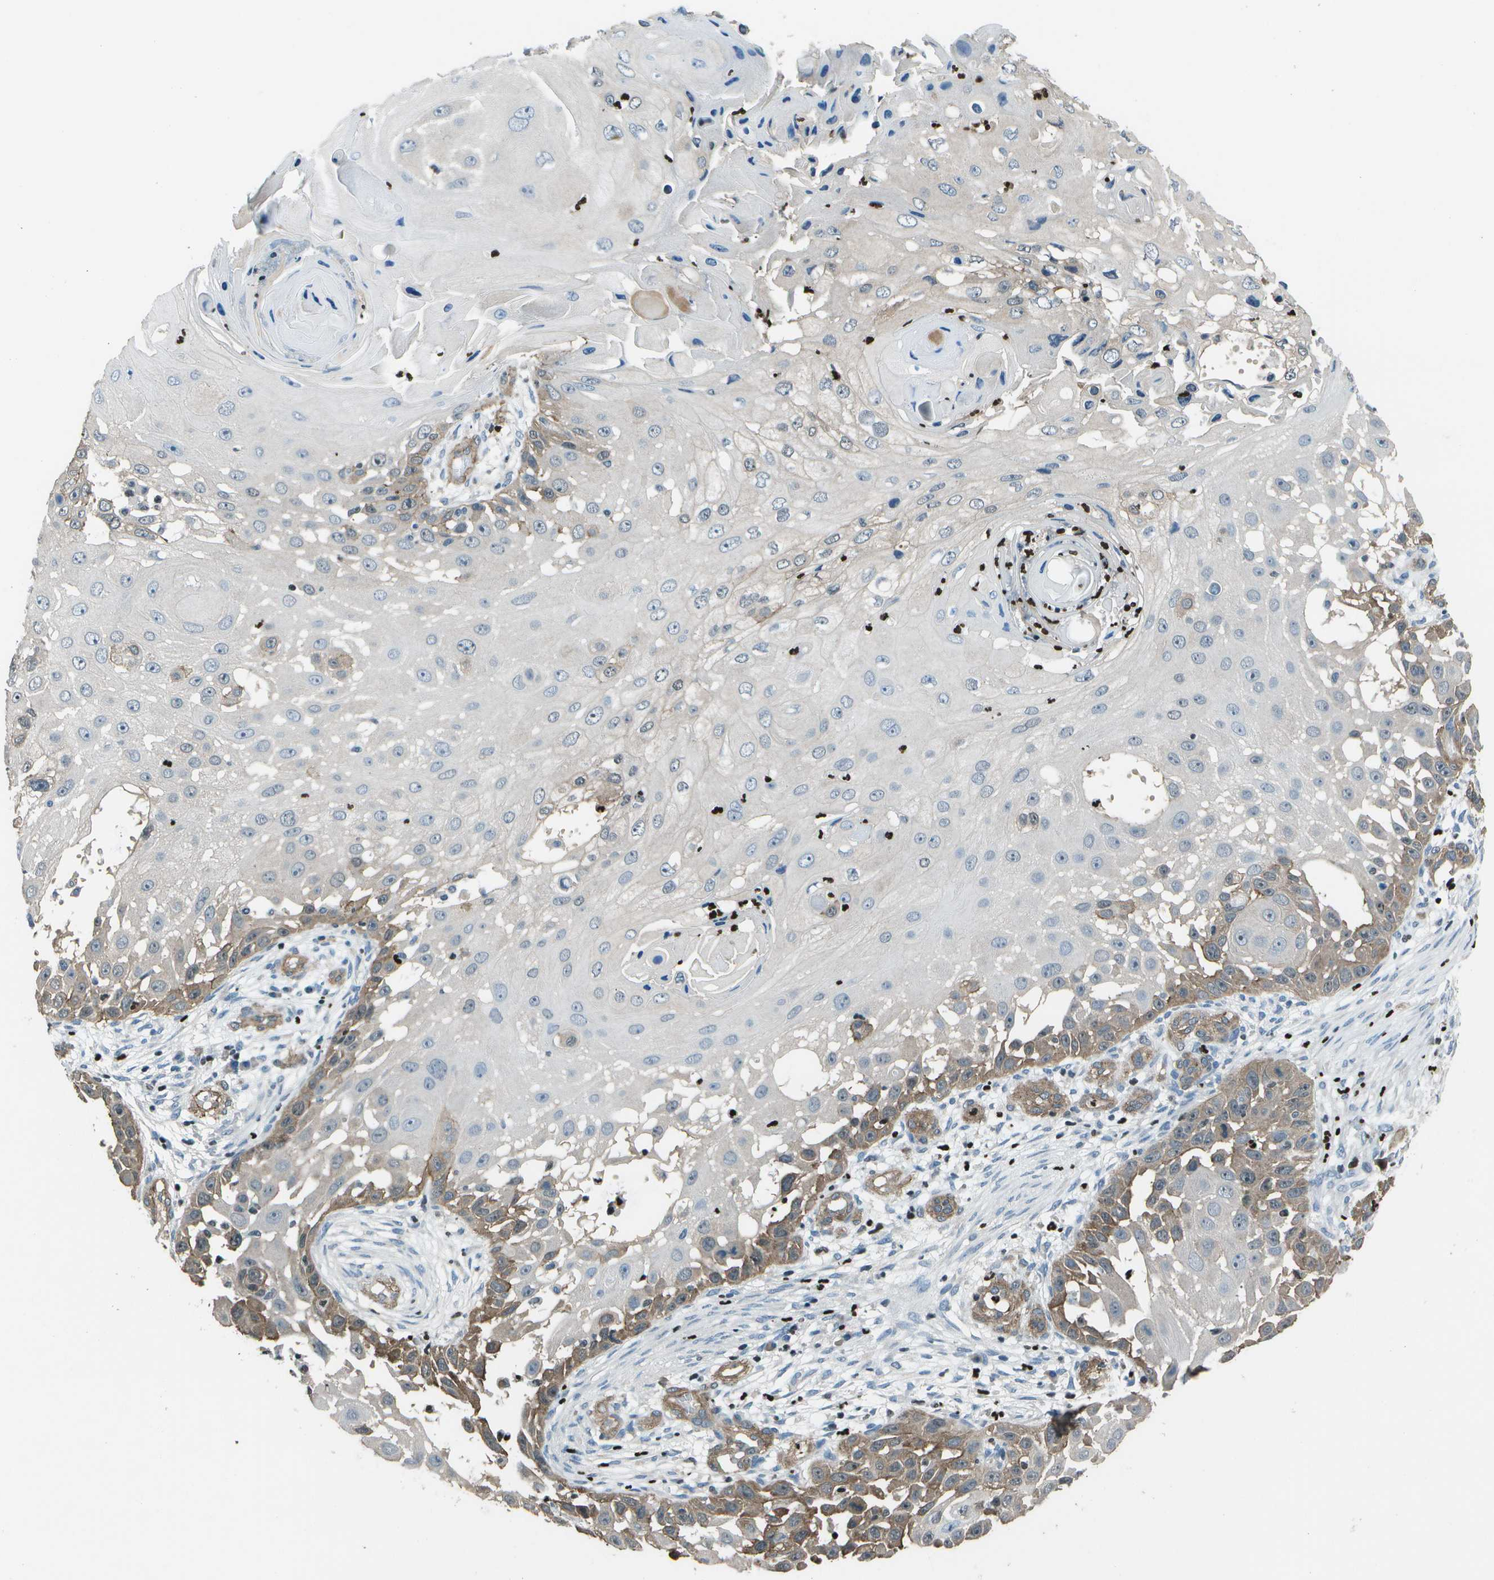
{"staining": {"intensity": "moderate", "quantity": "<25%", "location": "cytoplasmic/membranous"}, "tissue": "skin cancer", "cell_type": "Tumor cells", "image_type": "cancer", "snomed": [{"axis": "morphology", "description": "Squamous cell carcinoma, NOS"}, {"axis": "topography", "description": "Skin"}], "caption": "Immunohistochemistry staining of skin cancer, which reveals low levels of moderate cytoplasmic/membranous positivity in about <25% of tumor cells indicating moderate cytoplasmic/membranous protein positivity. The staining was performed using DAB (3,3'-diaminobenzidine) (brown) for protein detection and nuclei were counterstained in hematoxylin (blue).", "gene": "PDLIM1", "patient": {"sex": "female", "age": 44}}